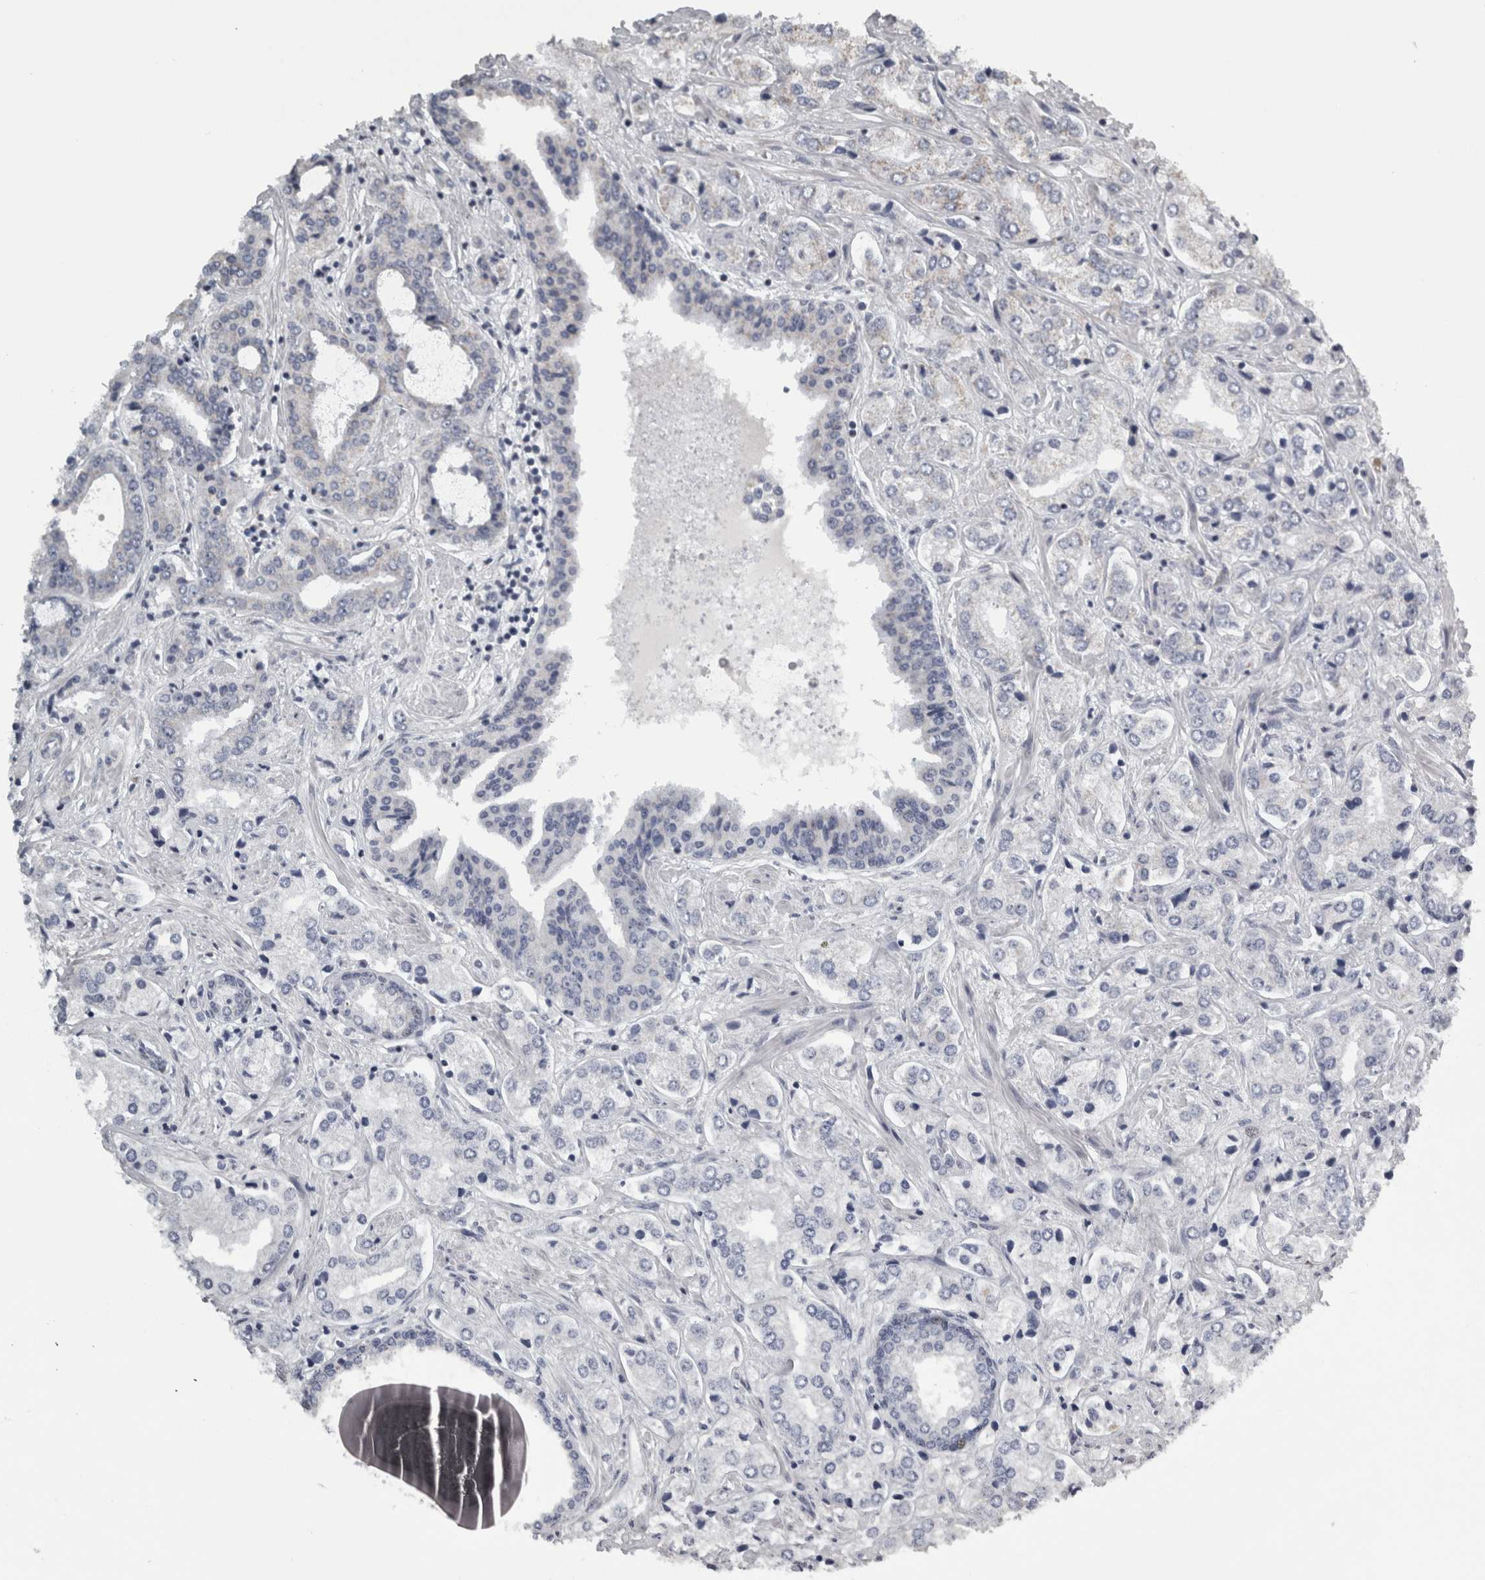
{"staining": {"intensity": "negative", "quantity": "none", "location": "none"}, "tissue": "prostate cancer", "cell_type": "Tumor cells", "image_type": "cancer", "snomed": [{"axis": "morphology", "description": "Adenocarcinoma, High grade"}, {"axis": "topography", "description": "Prostate"}], "caption": "An immunohistochemistry photomicrograph of prostate cancer is shown. There is no staining in tumor cells of prostate cancer.", "gene": "FRK", "patient": {"sex": "male", "age": 66}}